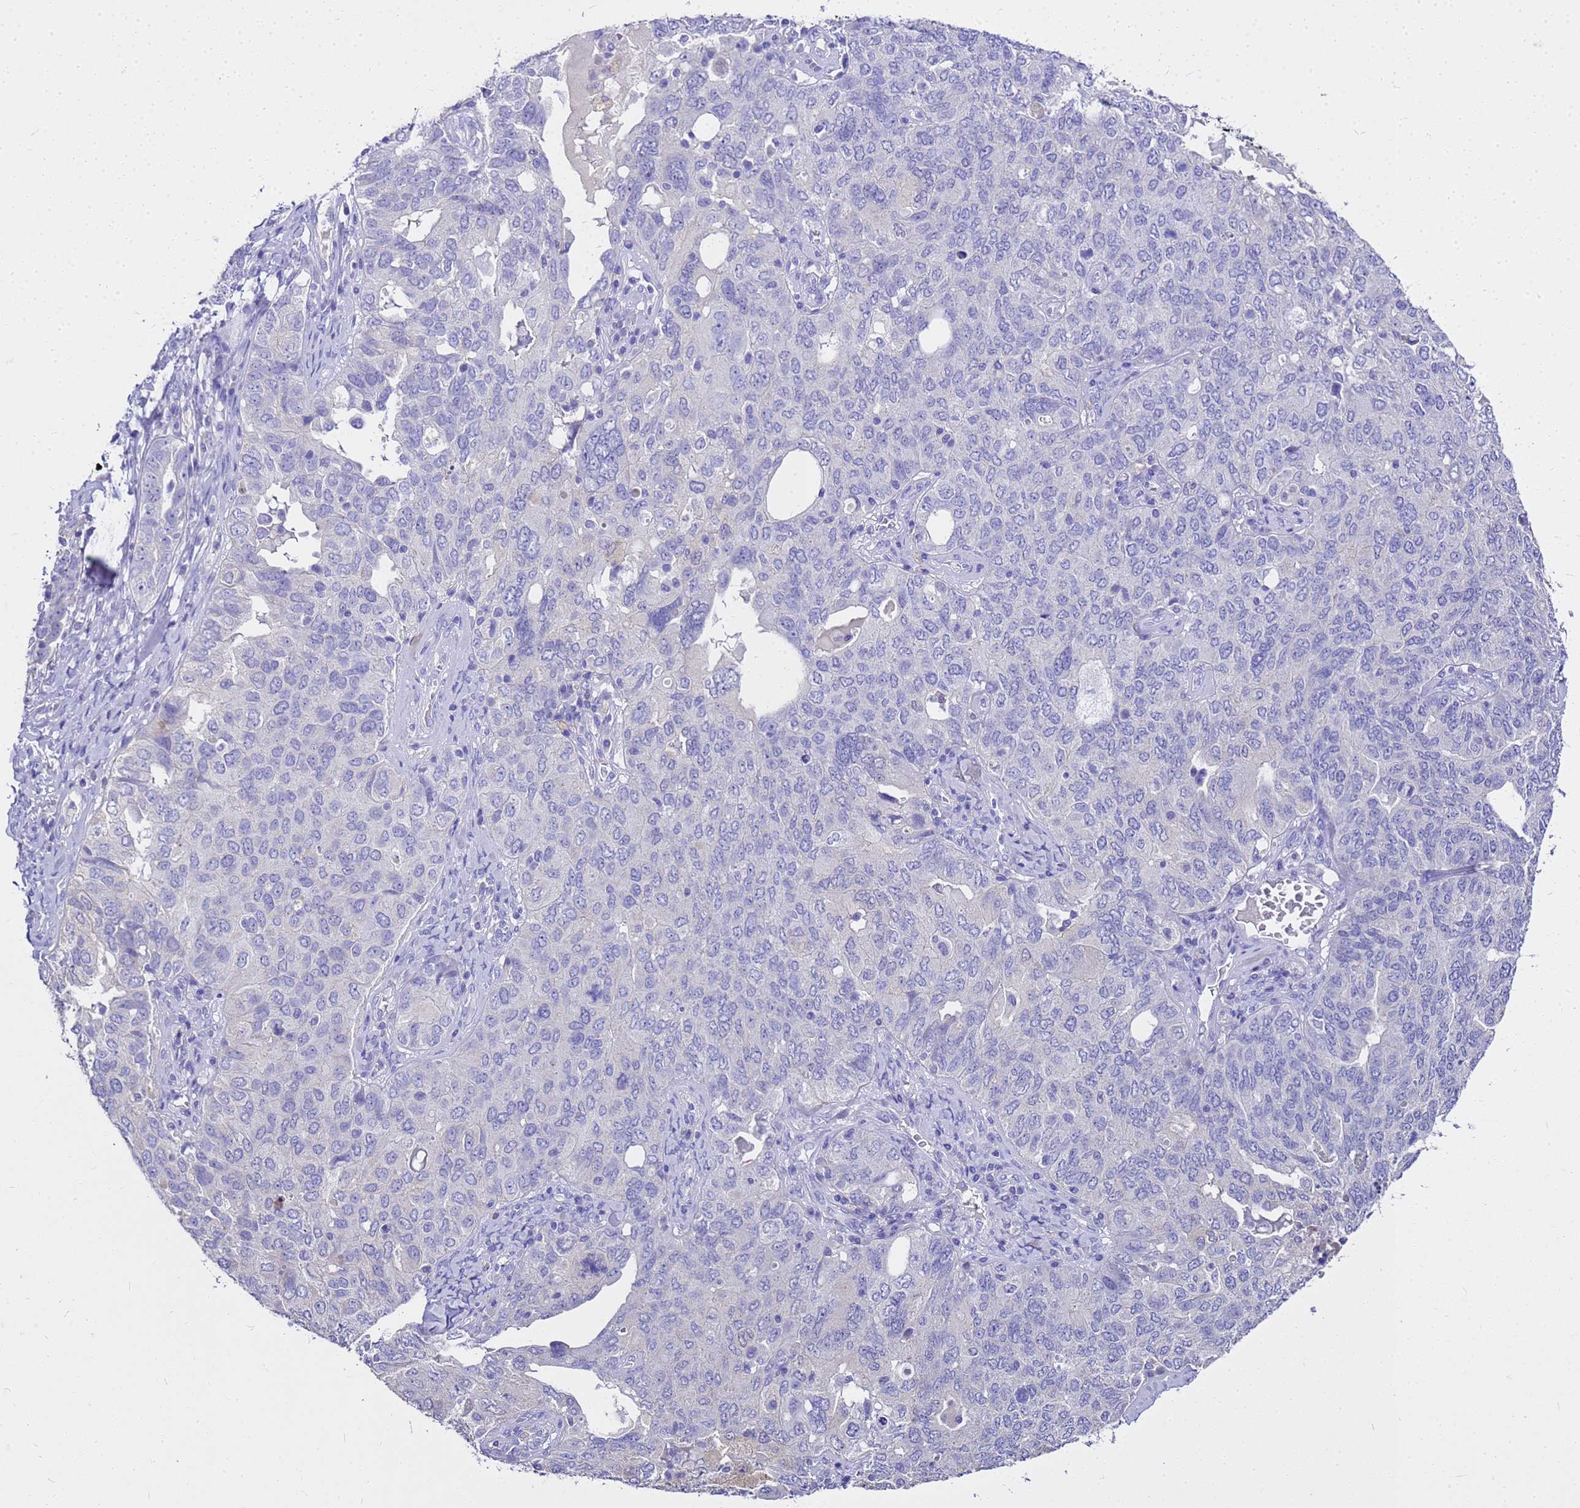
{"staining": {"intensity": "negative", "quantity": "none", "location": "none"}, "tissue": "ovarian cancer", "cell_type": "Tumor cells", "image_type": "cancer", "snomed": [{"axis": "morphology", "description": "Carcinoma, endometroid"}, {"axis": "topography", "description": "Ovary"}], "caption": "Tumor cells show no significant positivity in ovarian endometroid carcinoma.", "gene": "MS4A13", "patient": {"sex": "female", "age": 62}}